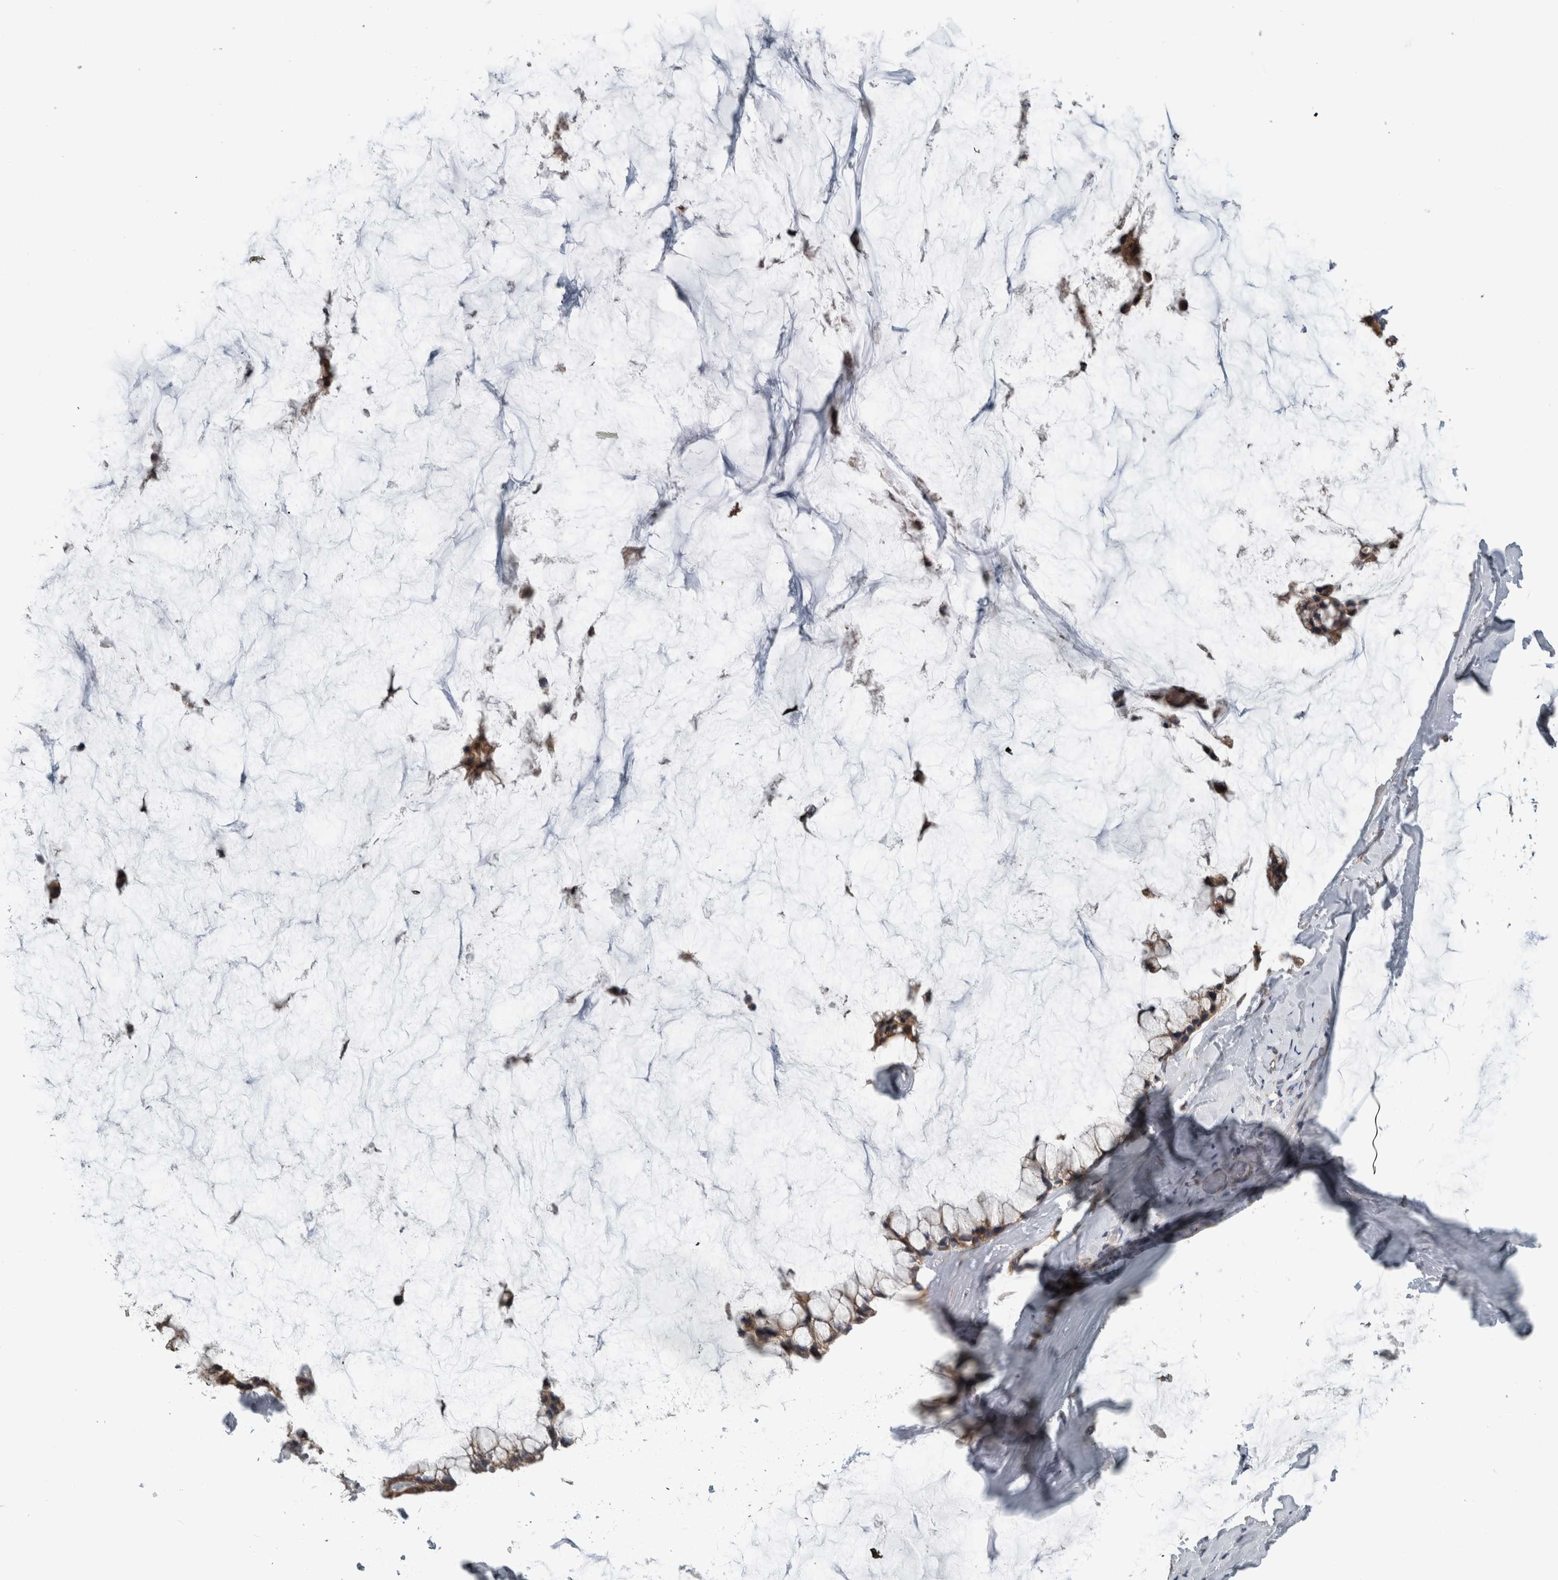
{"staining": {"intensity": "moderate", "quantity": ">75%", "location": "cytoplasmic/membranous"}, "tissue": "ovarian cancer", "cell_type": "Tumor cells", "image_type": "cancer", "snomed": [{"axis": "morphology", "description": "Cystadenocarcinoma, mucinous, NOS"}, {"axis": "topography", "description": "Ovary"}], "caption": "Mucinous cystadenocarcinoma (ovarian) tissue reveals moderate cytoplasmic/membranous expression in approximately >75% of tumor cells, visualized by immunohistochemistry. (brown staining indicates protein expression, while blue staining denotes nuclei).", "gene": "ARMC1", "patient": {"sex": "female", "age": 39}}